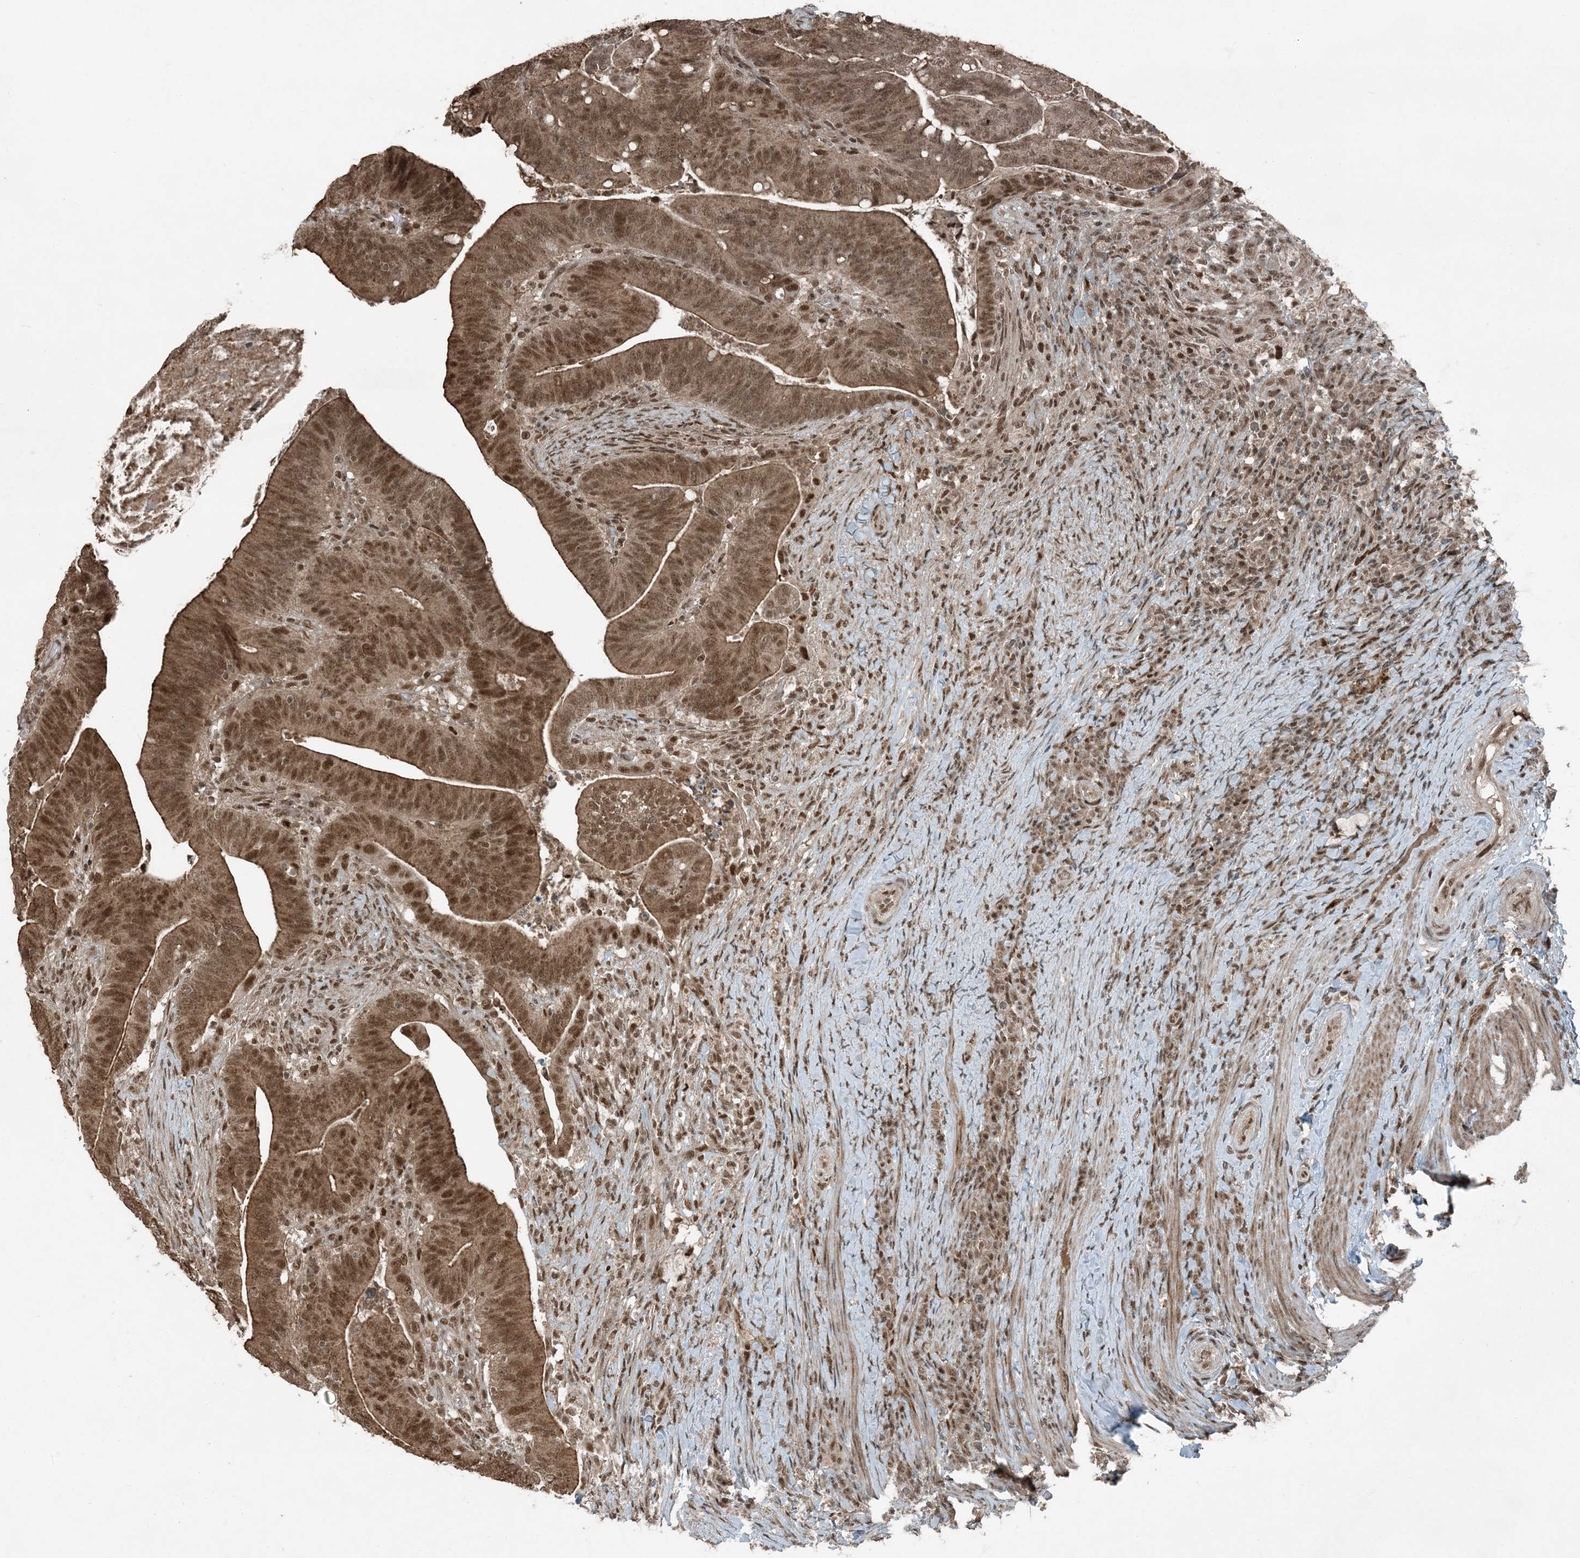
{"staining": {"intensity": "moderate", "quantity": ">75%", "location": "cytoplasmic/membranous,nuclear"}, "tissue": "colorectal cancer", "cell_type": "Tumor cells", "image_type": "cancer", "snomed": [{"axis": "morphology", "description": "Adenocarcinoma, NOS"}, {"axis": "topography", "description": "Colon"}], "caption": "An immunohistochemistry photomicrograph of tumor tissue is shown. Protein staining in brown labels moderate cytoplasmic/membranous and nuclear positivity in colorectal cancer within tumor cells. (brown staining indicates protein expression, while blue staining denotes nuclei).", "gene": "TRAPPC12", "patient": {"sex": "female", "age": 66}}